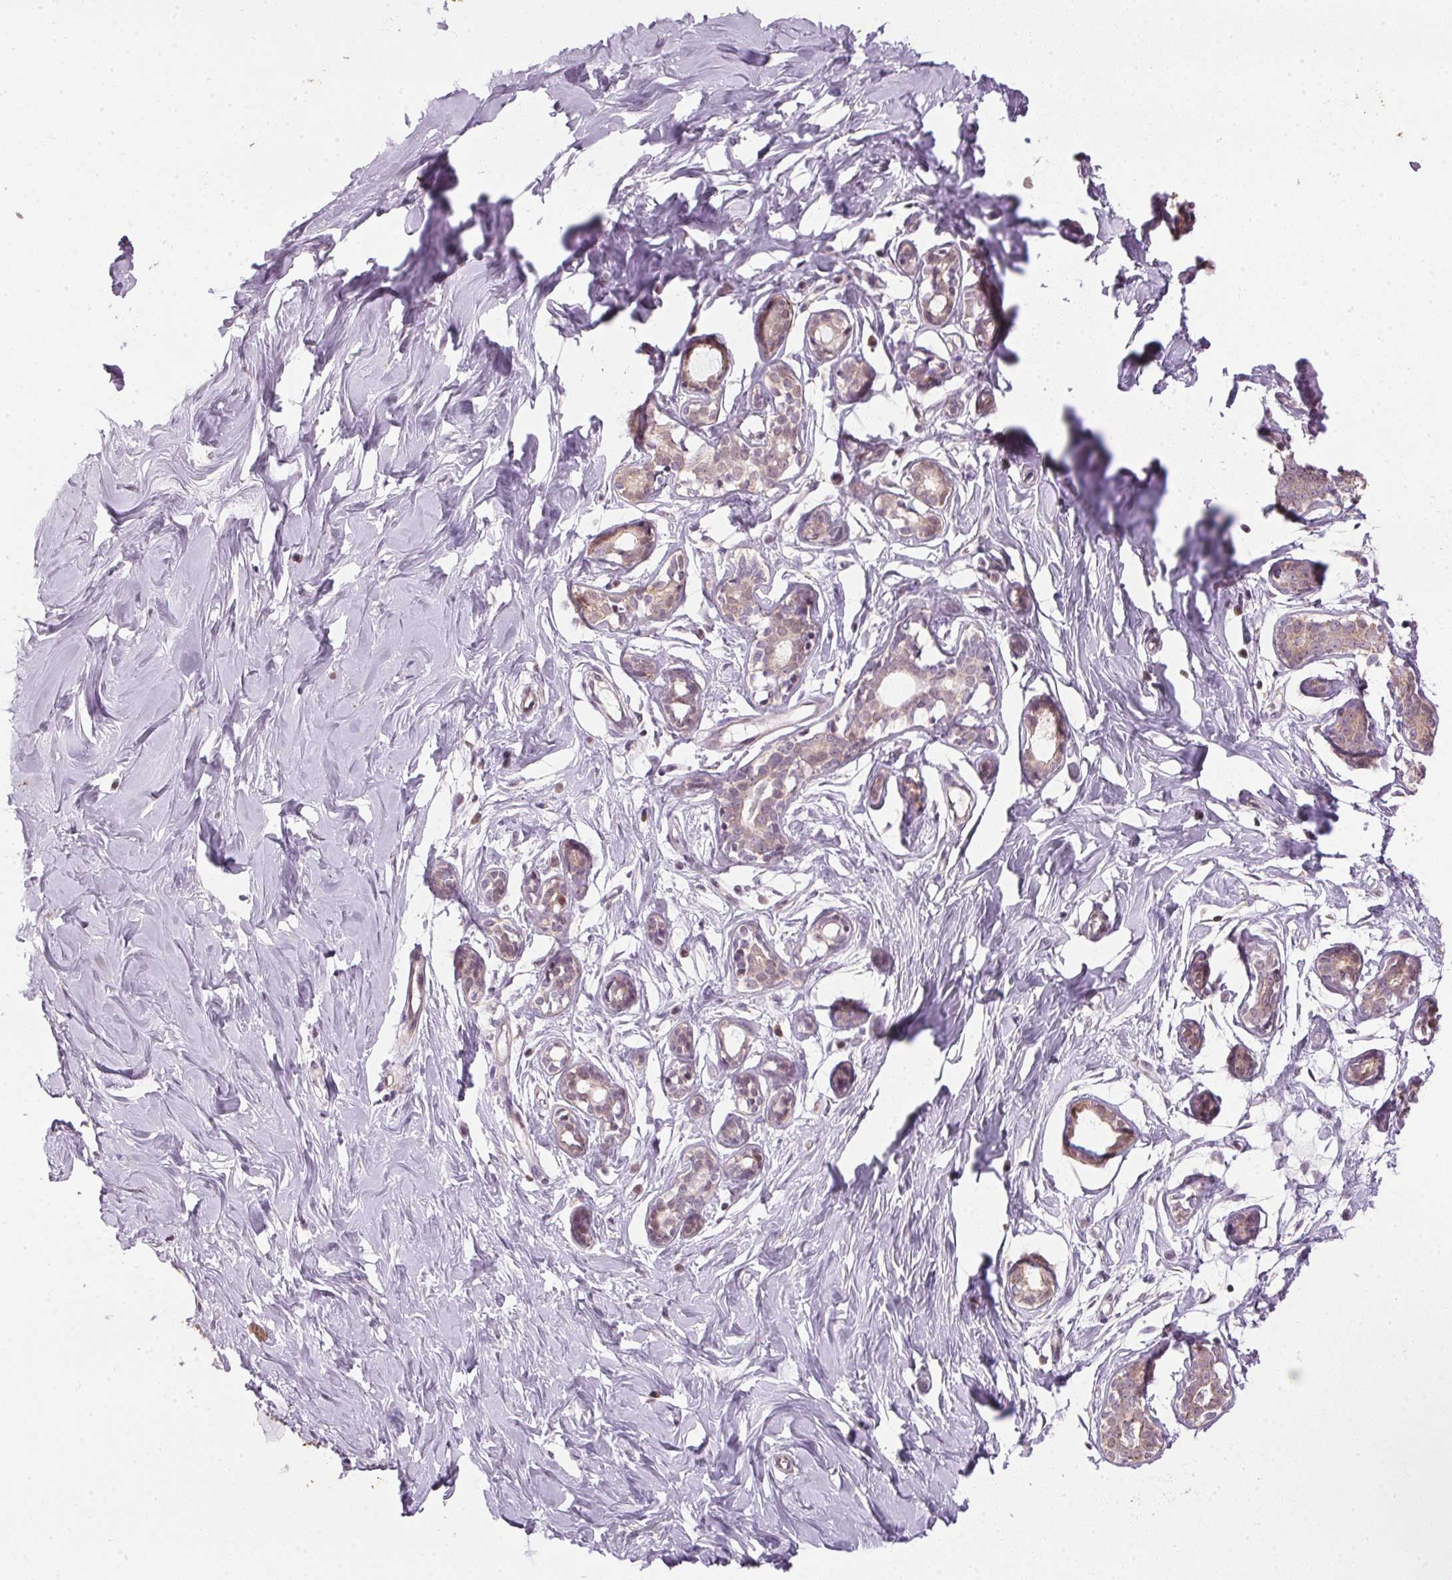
{"staining": {"intensity": "negative", "quantity": "none", "location": "none"}, "tissue": "breast", "cell_type": "Adipocytes", "image_type": "normal", "snomed": [{"axis": "morphology", "description": "Normal tissue, NOS"}, {"axis": "topography", "description": "Breast"}], "caption": "Immunohistochemistry of normal breast exhibits no staining in adipocytes. (Brightfield microscopy of DAB (3,3'-diaminobenzidine) immunohistochemistry at high magnification).", "gene": "SC5D", "patient": {"sex": "female", "age": 27}}